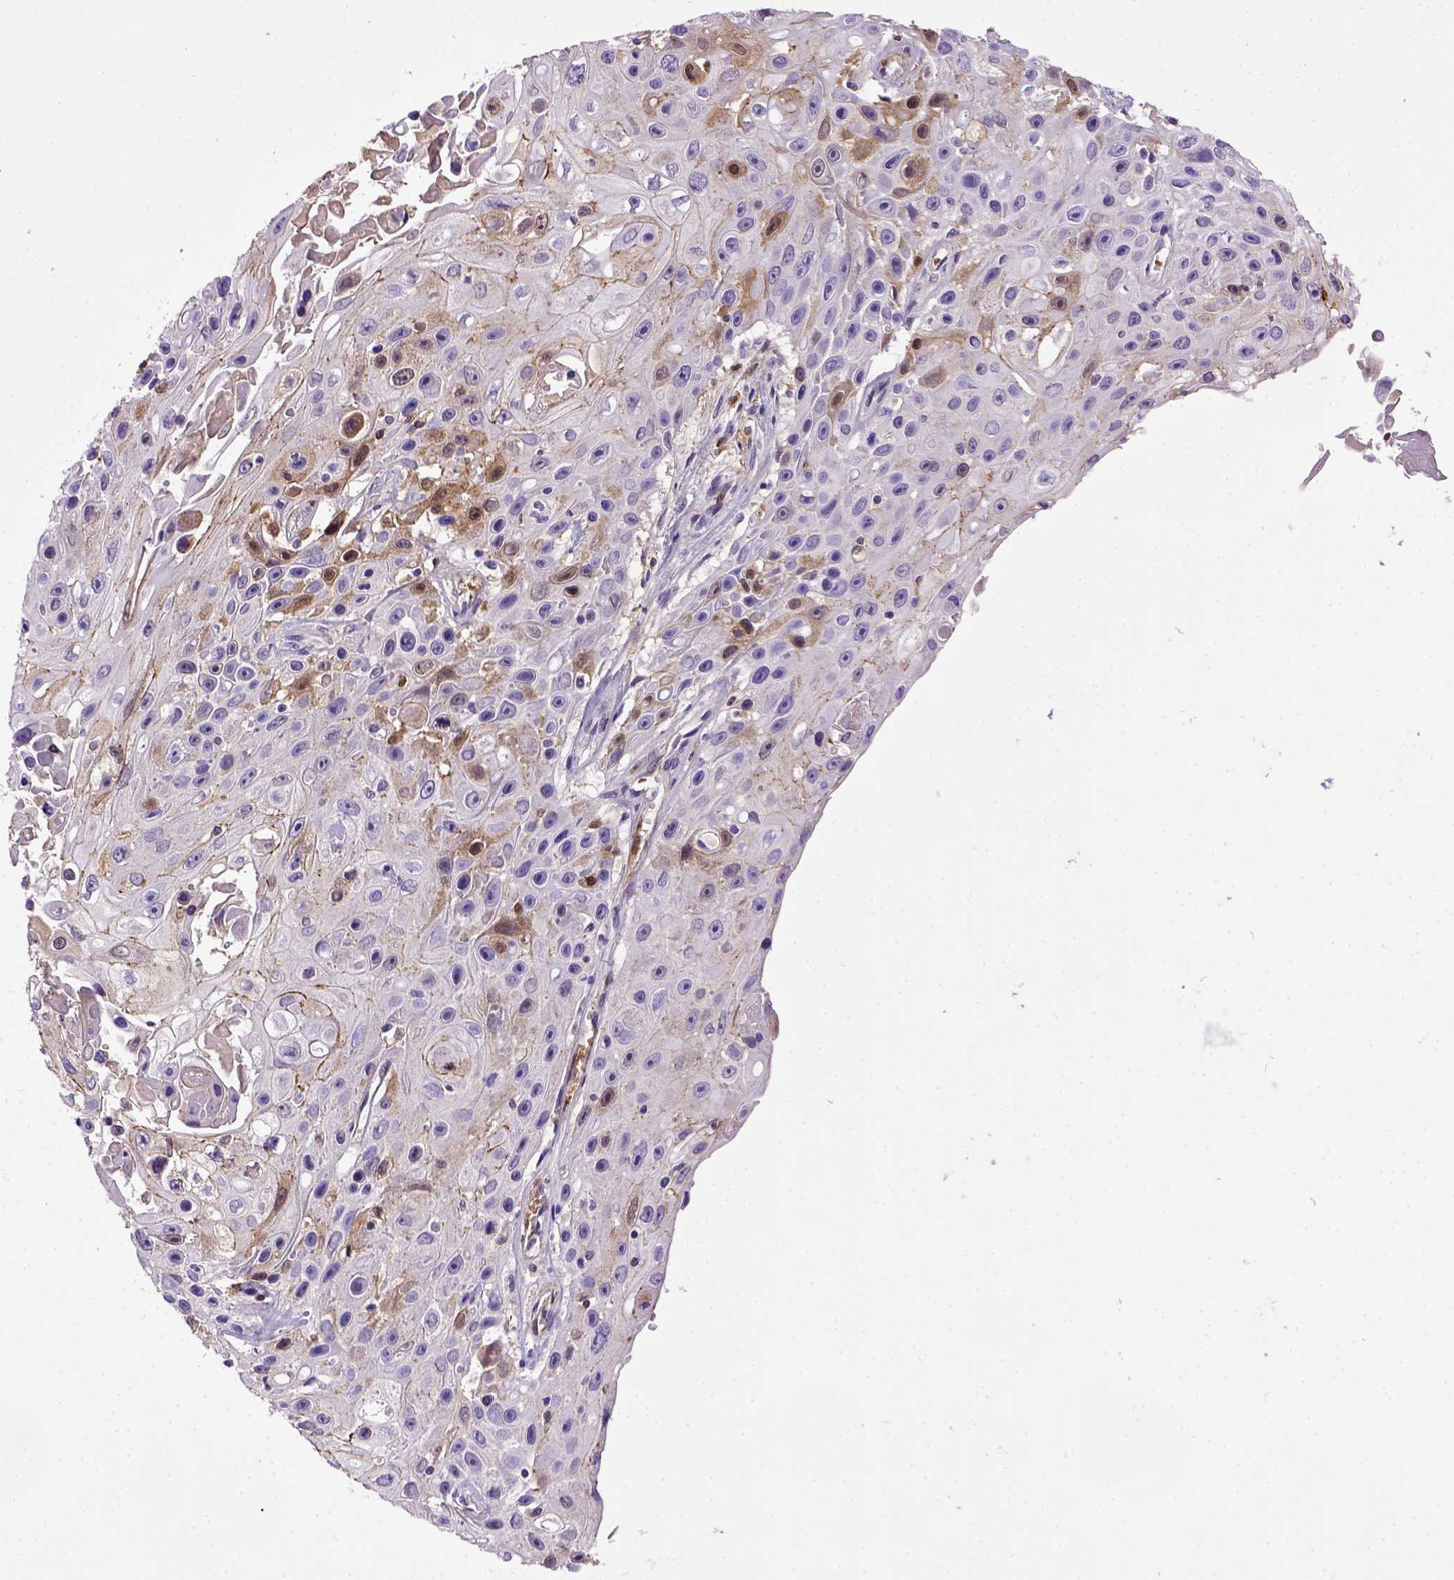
{"staining": {"intensity": "moderate", "quantity": "<25%", "location": "cytoplasmic/membranous"}, "tissue": "skin cancer", "cell_type": "Tumor cells", "image_type": "cancer", "snomed": [{"axis": "morphology", "description": "Squamous cell carcinoma, NOS"}, {"axis": "topography", "description": "Skin"}], "caption": "Human skin cancer (squamous cell carcinoma) stained for a protein (brown) shows moderate cytoplasmic/membranous positive expression in approximately <25% of tumor cells.", "gene": "CDH1", "patient": {"sex": "male", "age": 82}}